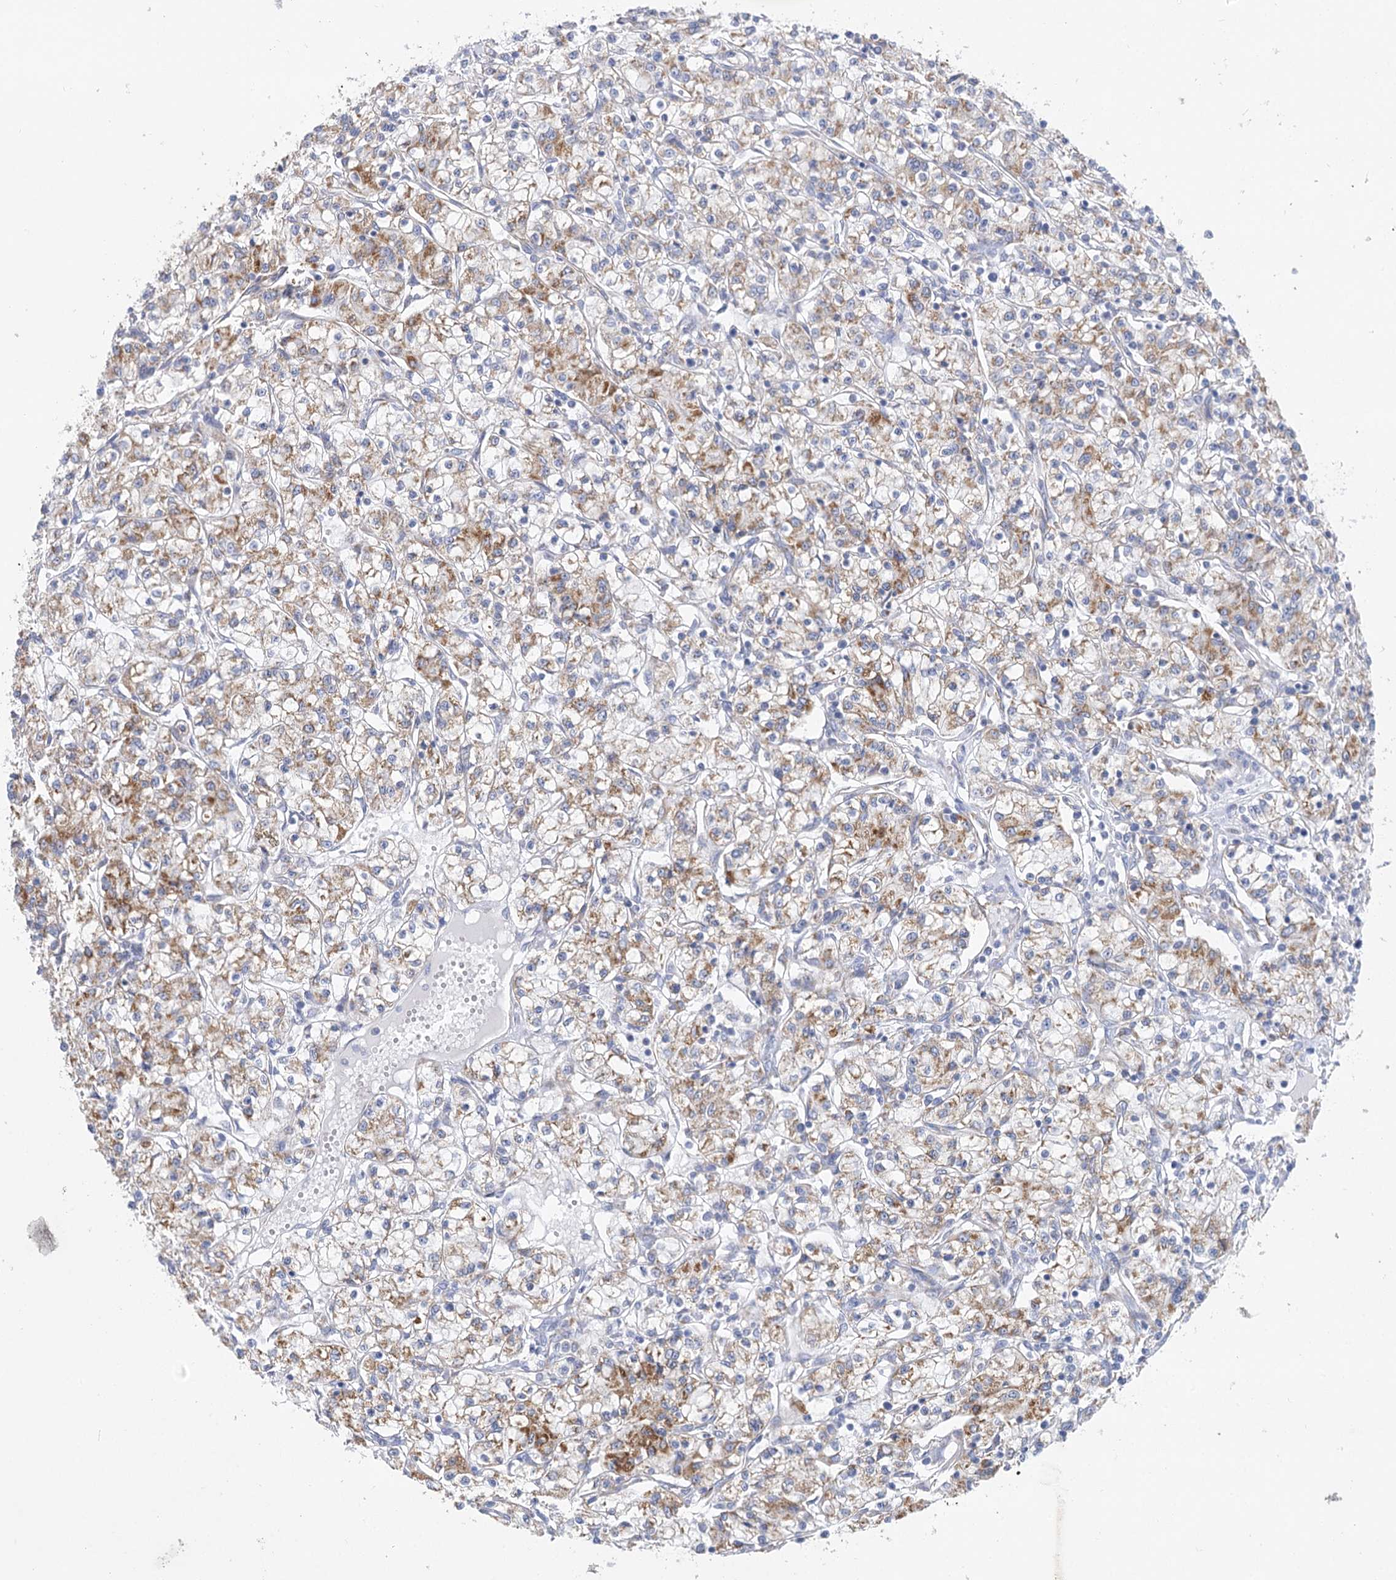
{"staining": {"intensity": "moderate", "quantity": ">75%", "location": "cytoplasmic/membranous"}, "tissue": "renal cancer", "cell_type": "Tumor cells", "image_type": "cancer", "snomed": [{"axis": "morphology", "description": "Adenocarcinoma, NOS"}, {"axis": "topography", "description": "Kidney"}], "caption": "Protein analysis of renal cancer (adenocarcinoma) tissue reveals moderate cytoplasmic/membranous staining in about >75% of tumor cells.", "gene": "DHTKD1", "patient": {"sex": "female", "age": 59}}